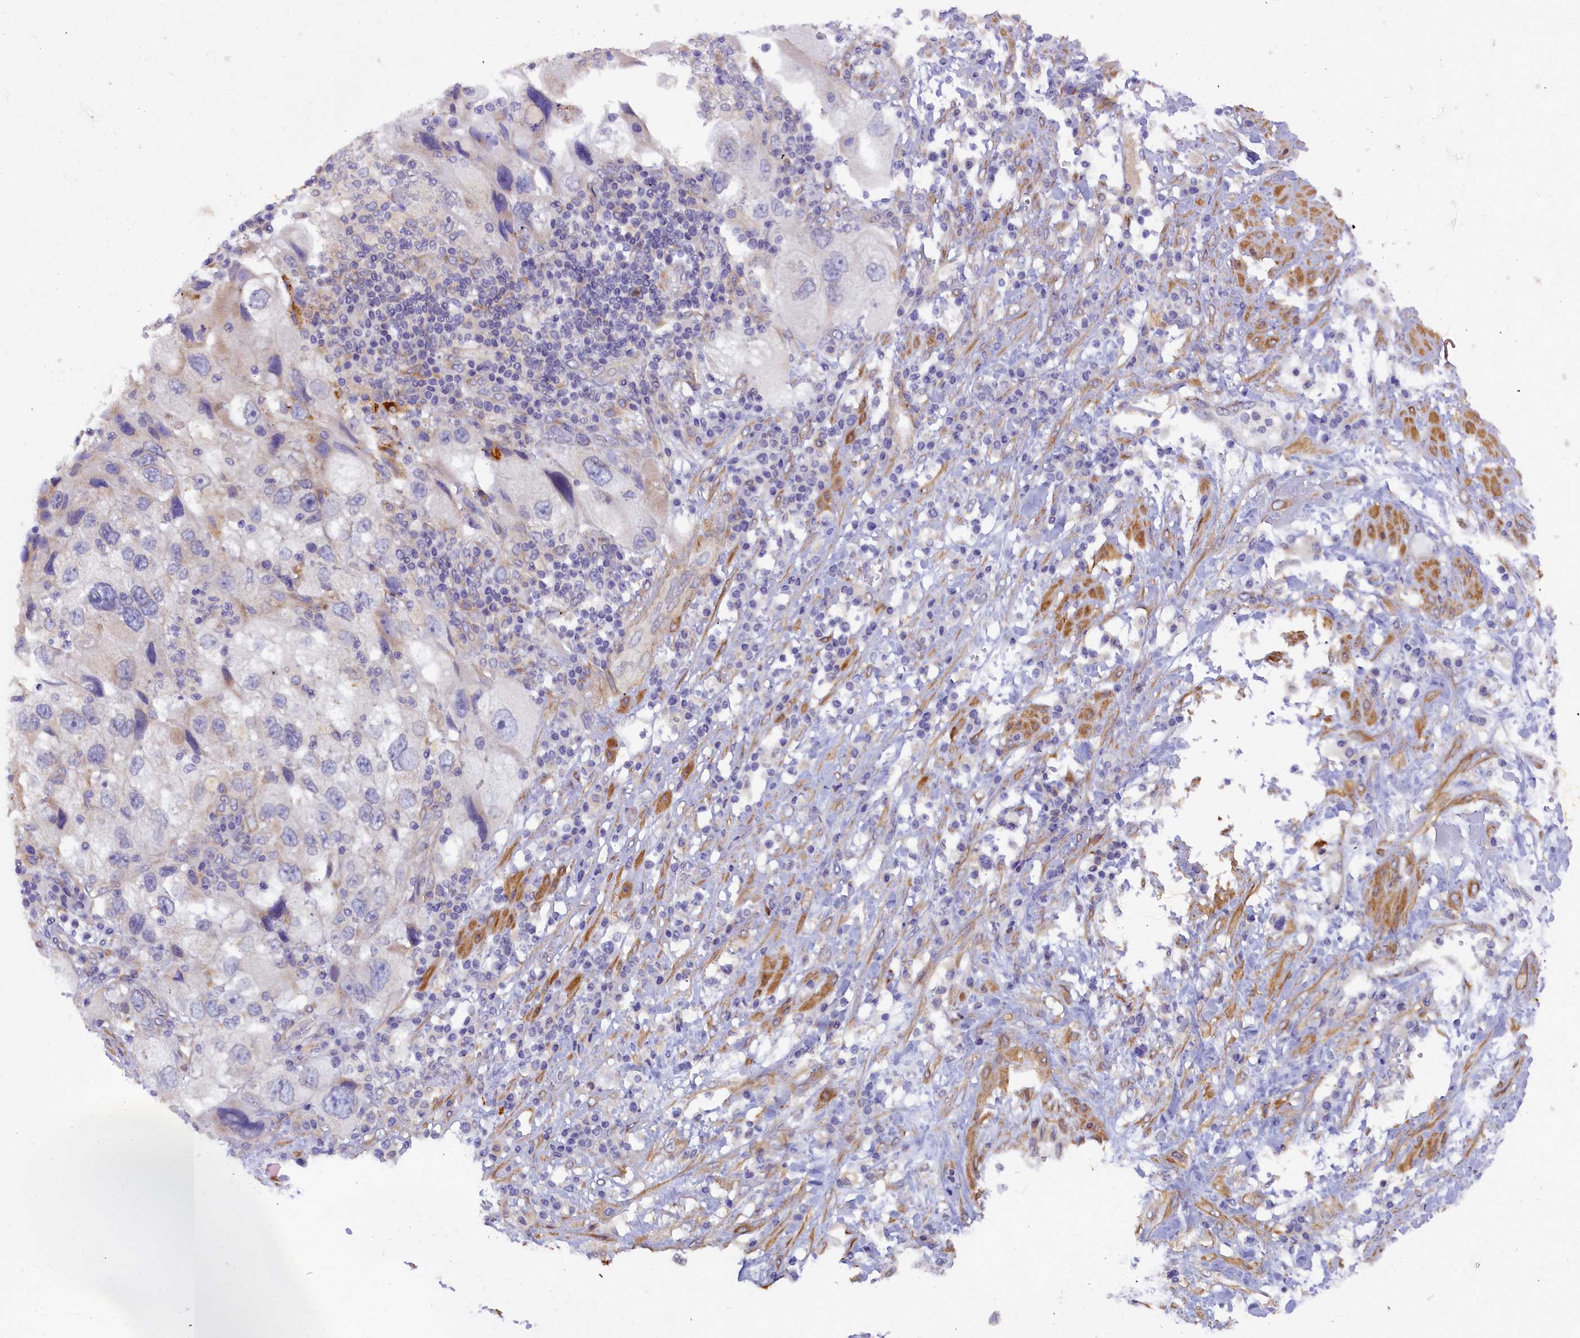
{"staining": {"intensity": "negative", "quantity": "none", "location": "none"}, "tissue": "endometrial cancer", "cell_type": "Tumor cells", "image_type": "cancer", "snomed": [{"axis": "morphology", "description": "Adenocarcinoma, NOS"}, {"axis": "topography", "description": "Endometrium"}], "caption": "High magnification brightfield microscopy of endometrial adenocarcinoma stained with DAB (3,3'-diaminobenzidine) (brown) and counterstained with hematoxylin (blue): tumor cells show no significant expression.", "gene": "POGLUT3", "patient": {"sex": "female", "age": 49}}